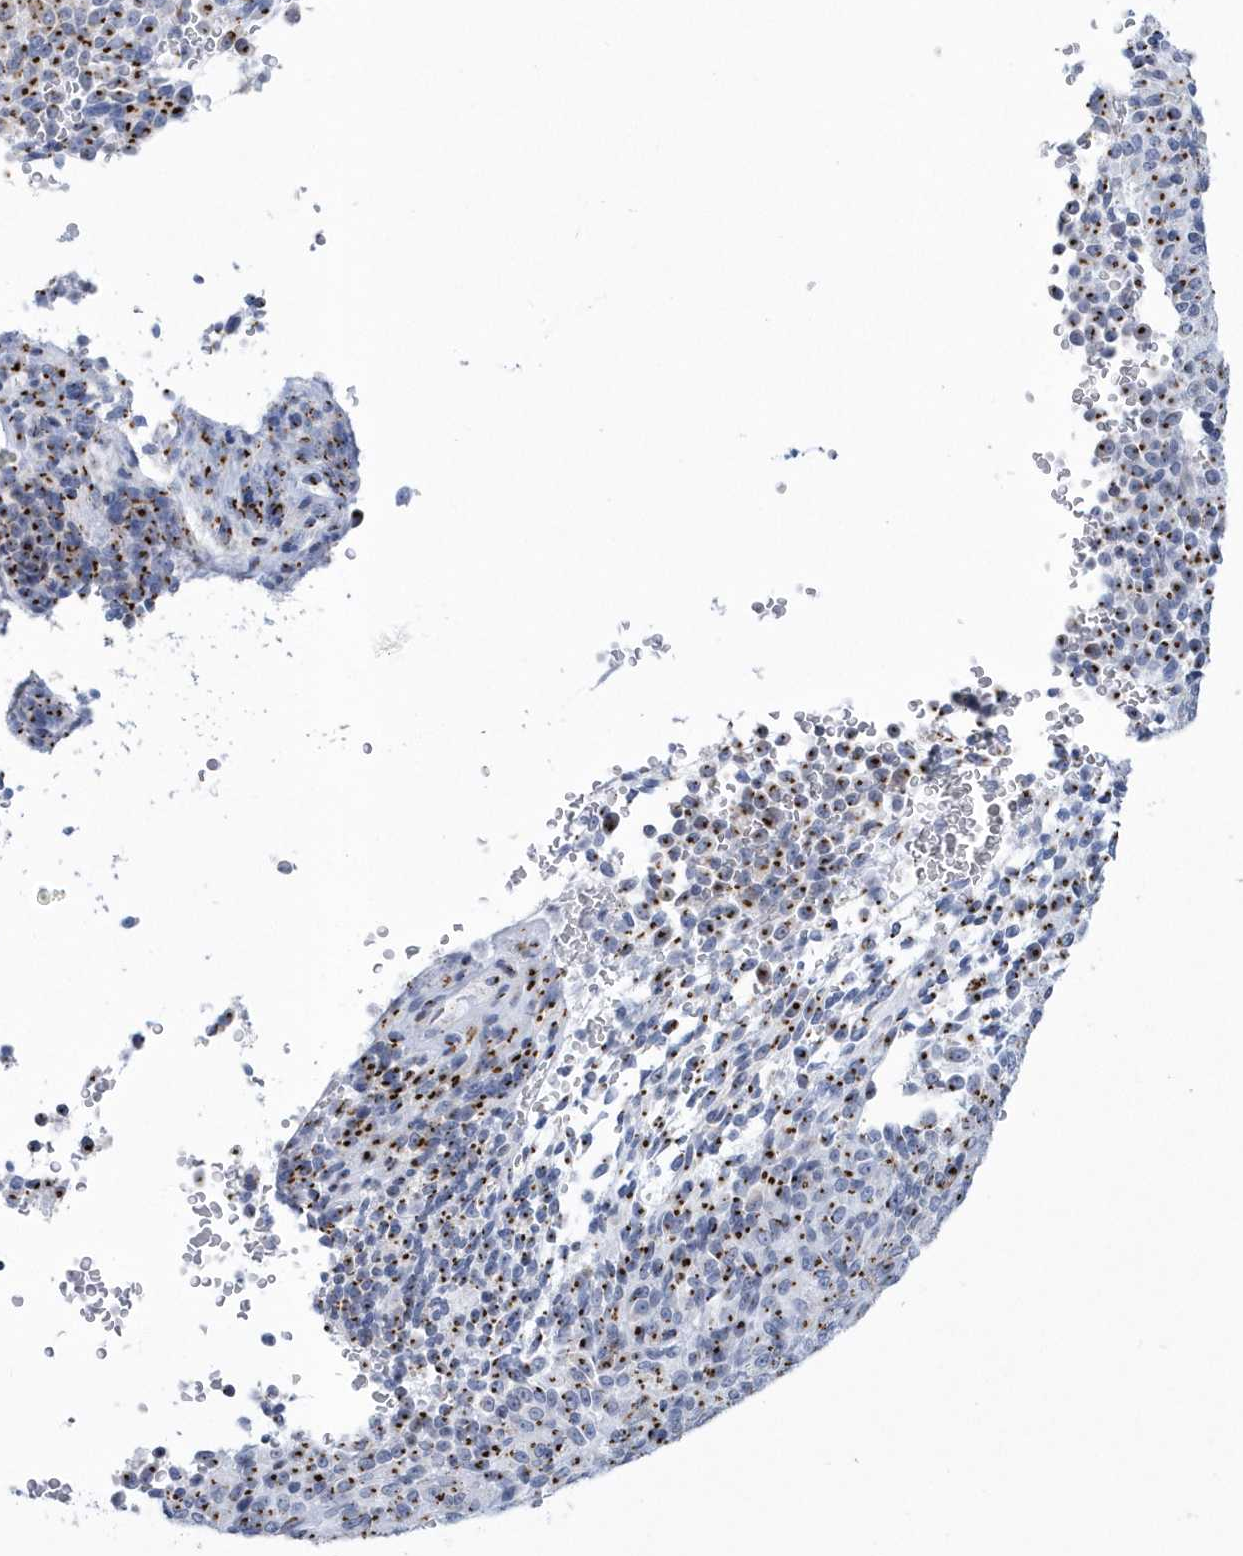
{"staining": {"intensity": "moderate", "quantity": ">75%", "location": "cytoplasmic/membranous"}, "tissue": "melanoma", "cell_type": "Tumor cells", "image_type": "cancer", "snomed": [{"axis": "morphology", "description": "Malignant melanoma, Metastatic site"}, {"axis": "topography", "description": "Brain"}], "caption": "Protein staining of melanoma tissue demonstrates moderate cytoplasmic/membranous staining in approximately >75% of tumor cells. (DAB (3,3'-diaminobenzidine) = brown stain, brightfield microscopy at high magnification).", "gene": "SLX9", "patient": {"sex": "female", "age": 56}}